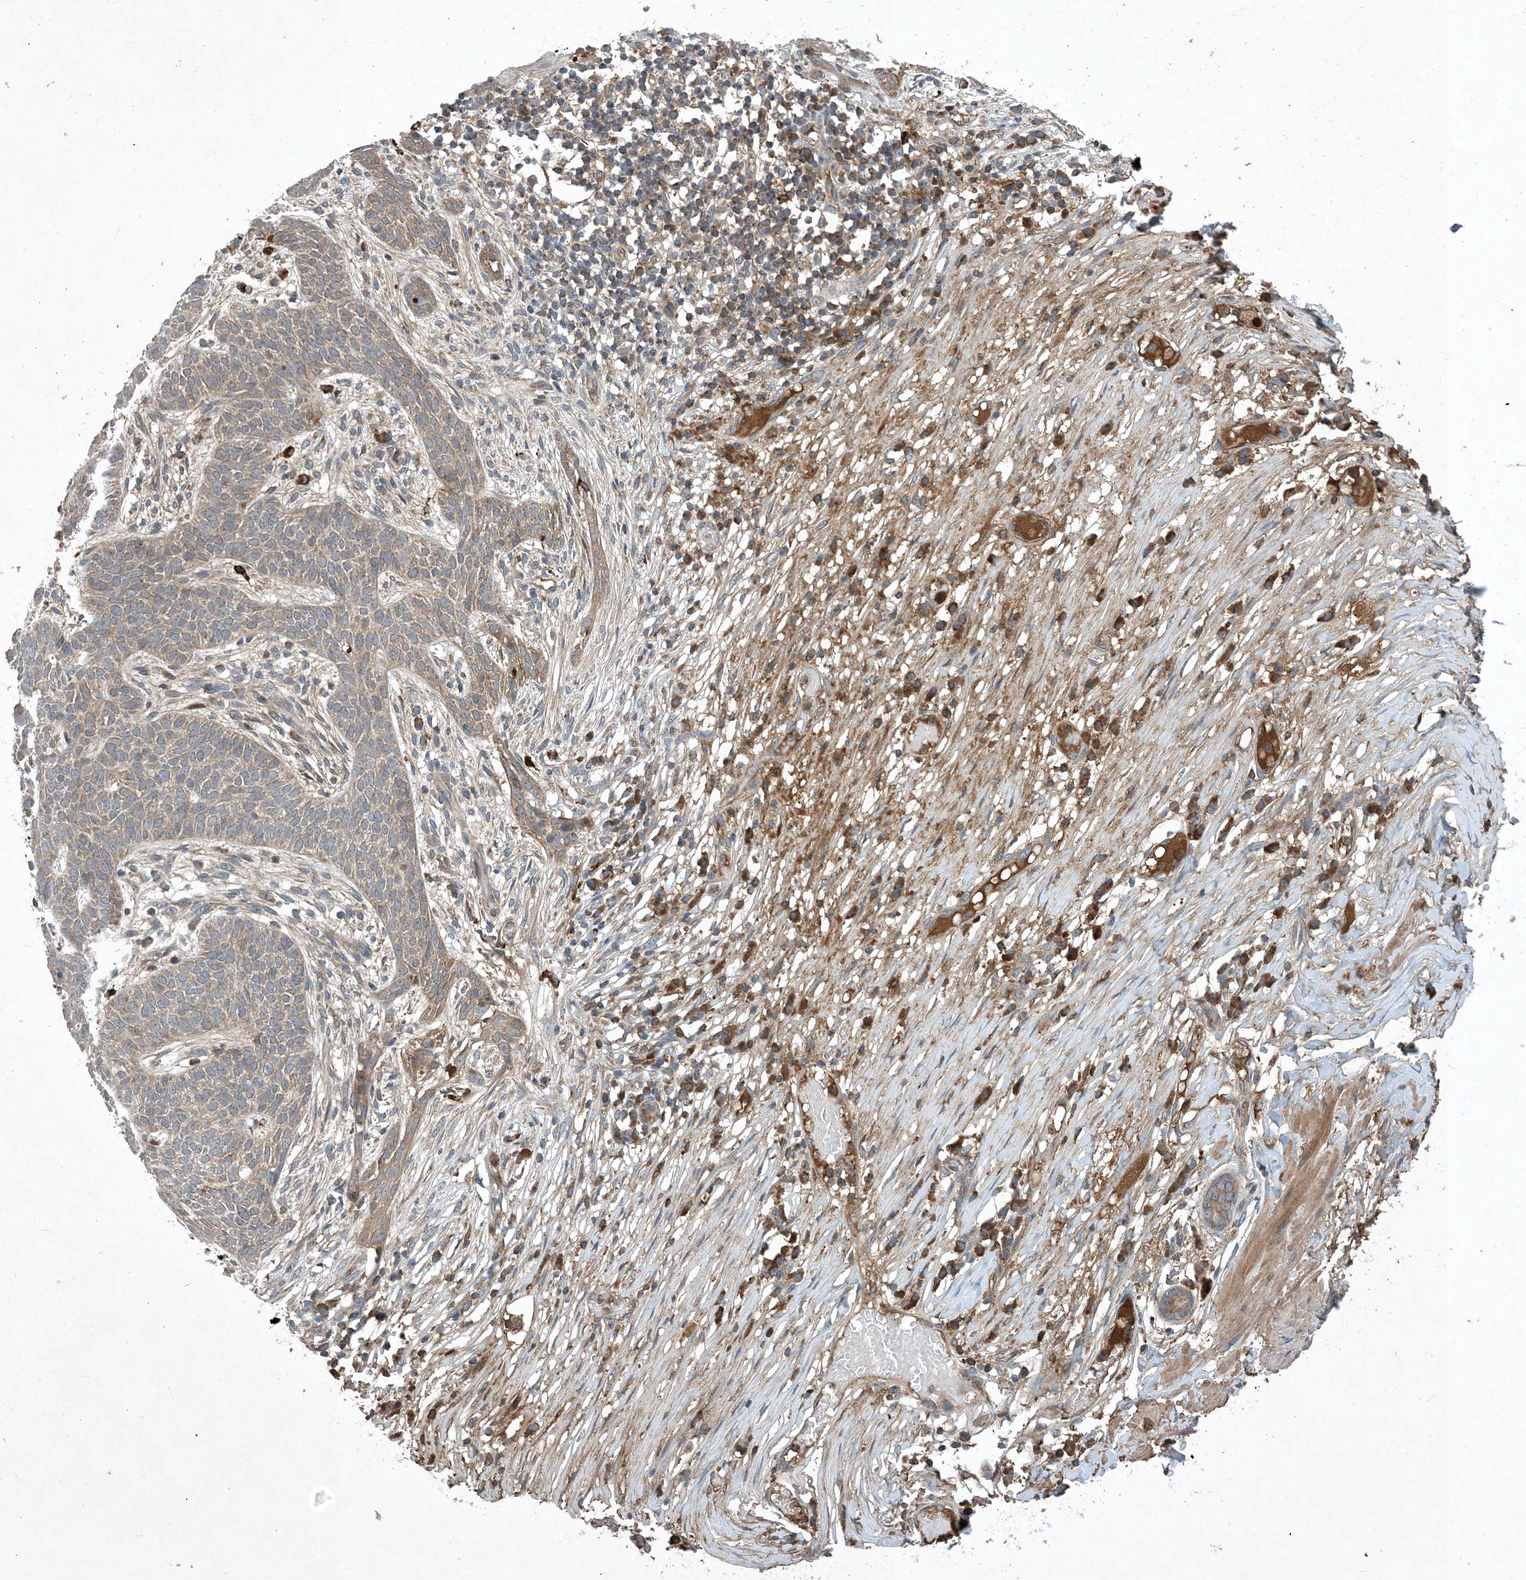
{"staining": {"intensity": "moderate", "quantity": "<25%", "location": "cytoplasmic/membranous"}, "tissue": "skin cancer", "cell_type": "Tumor cells", "image_type": "cancer", "snomed": [{"axis": "morphology", "description": "Normal tissue, NOS"}, {"axis": "morphology", "description": "Basal cell carcinoma"}, {"axis": "topography", "description": "Skin"}], "caption": "IHC of skin cancer shows low levels of moderate cytoplasmic/membranous expression in approximately <25% of tumor cells.", "gene": "STK19", "patient": {"sex": "male", "age": 64}}